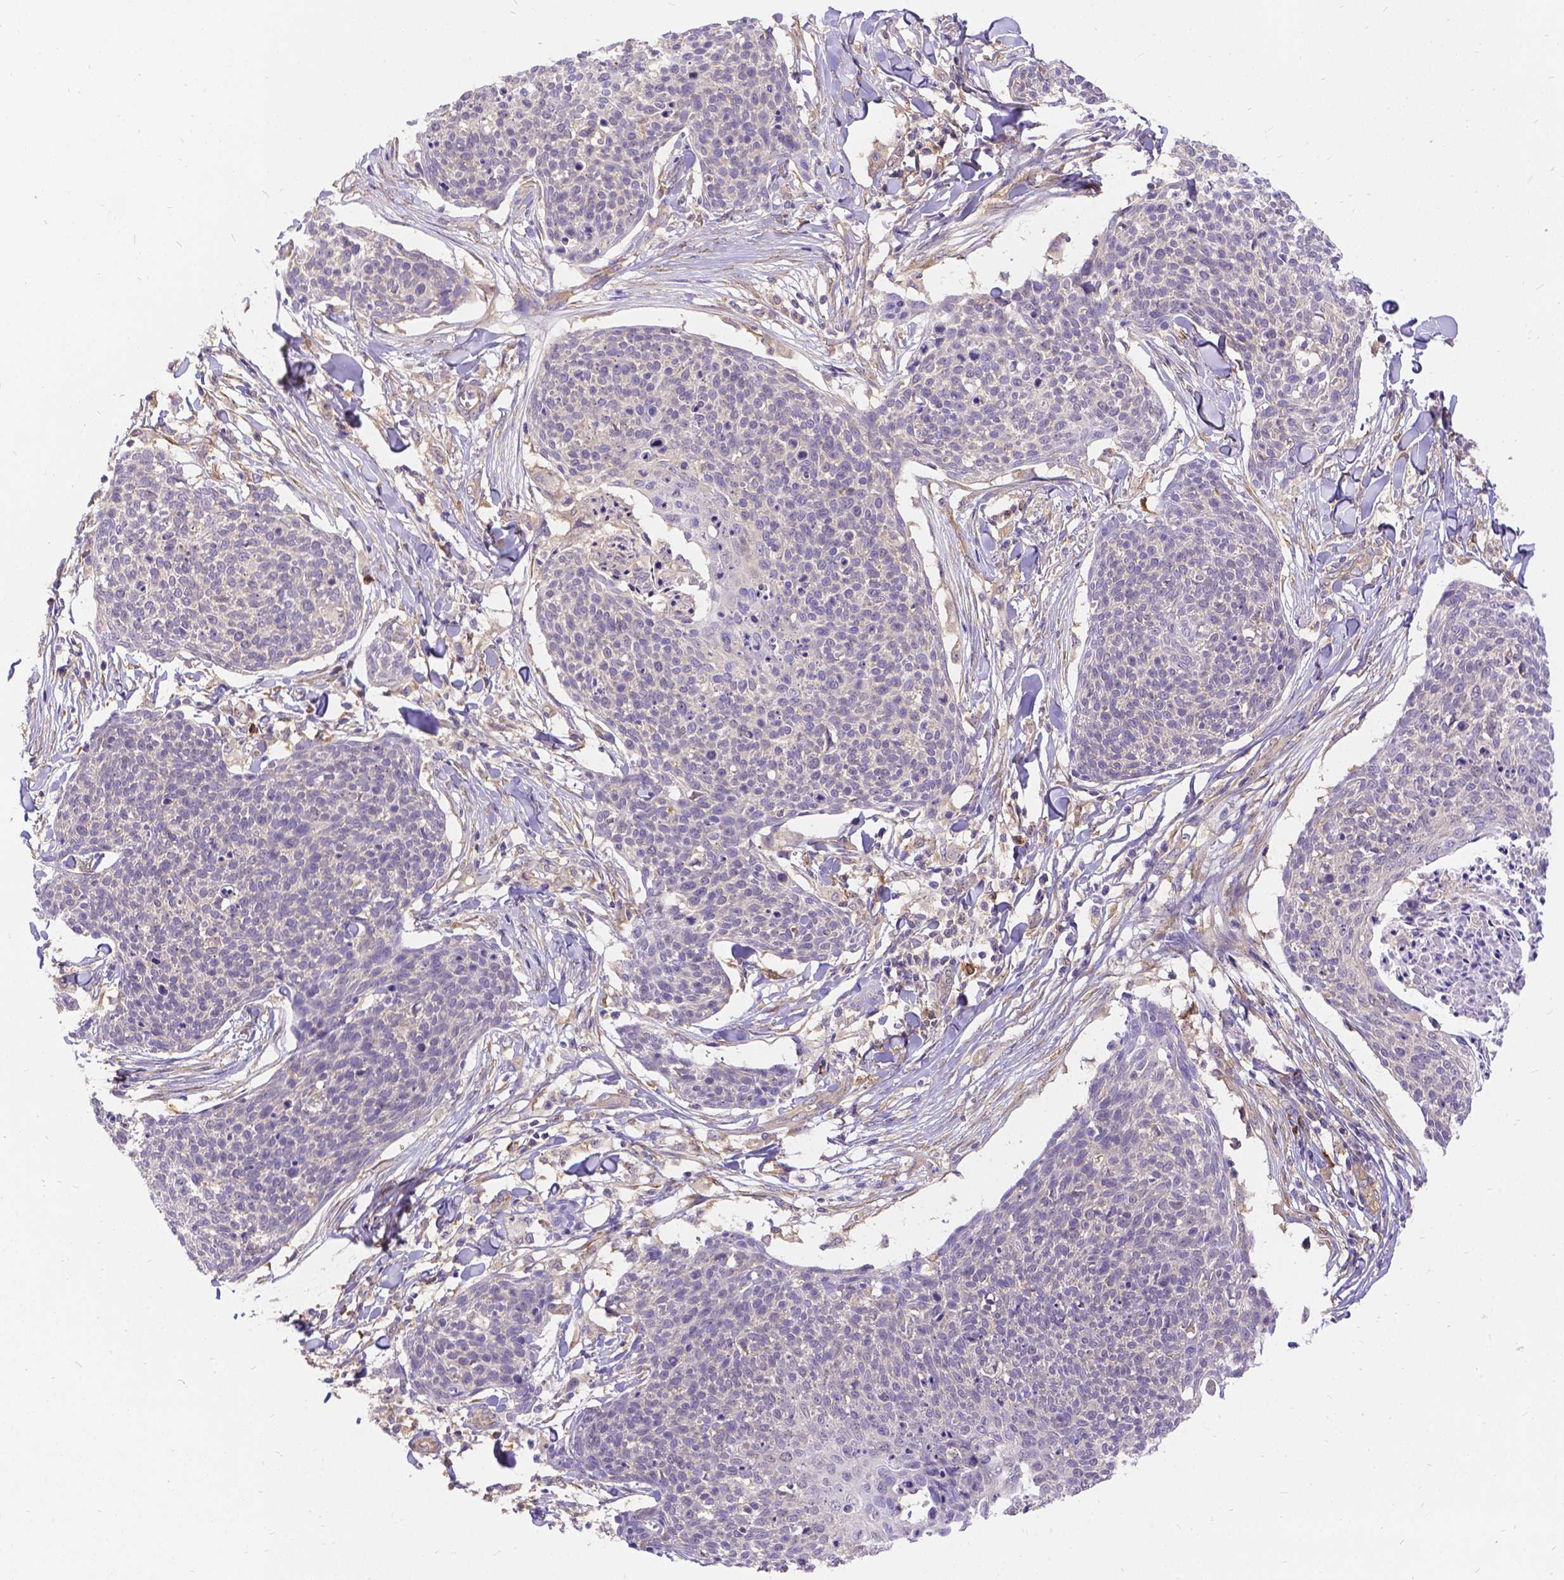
{"staining": {"intensity": "negative", "quantity": "none", "location": "none"}, "tissue": "skin cancer", "cell_type": "Tumor cells", "image_type": "cancer", "snomed": [{"axis": "morphology", "description": "Squamous cell carcinoma, NOS"}, {"axis": "topography", "description": "Skin"}, {"axis": "topography", "description": "Vulva"}], "caption": "DAB immunohistochemical staining of human squamous cell carcinoma (skin) displays no significant staining in tumor cells.", "gene": "DENND6A", "patient": {"sex": "female", "age": 75}}